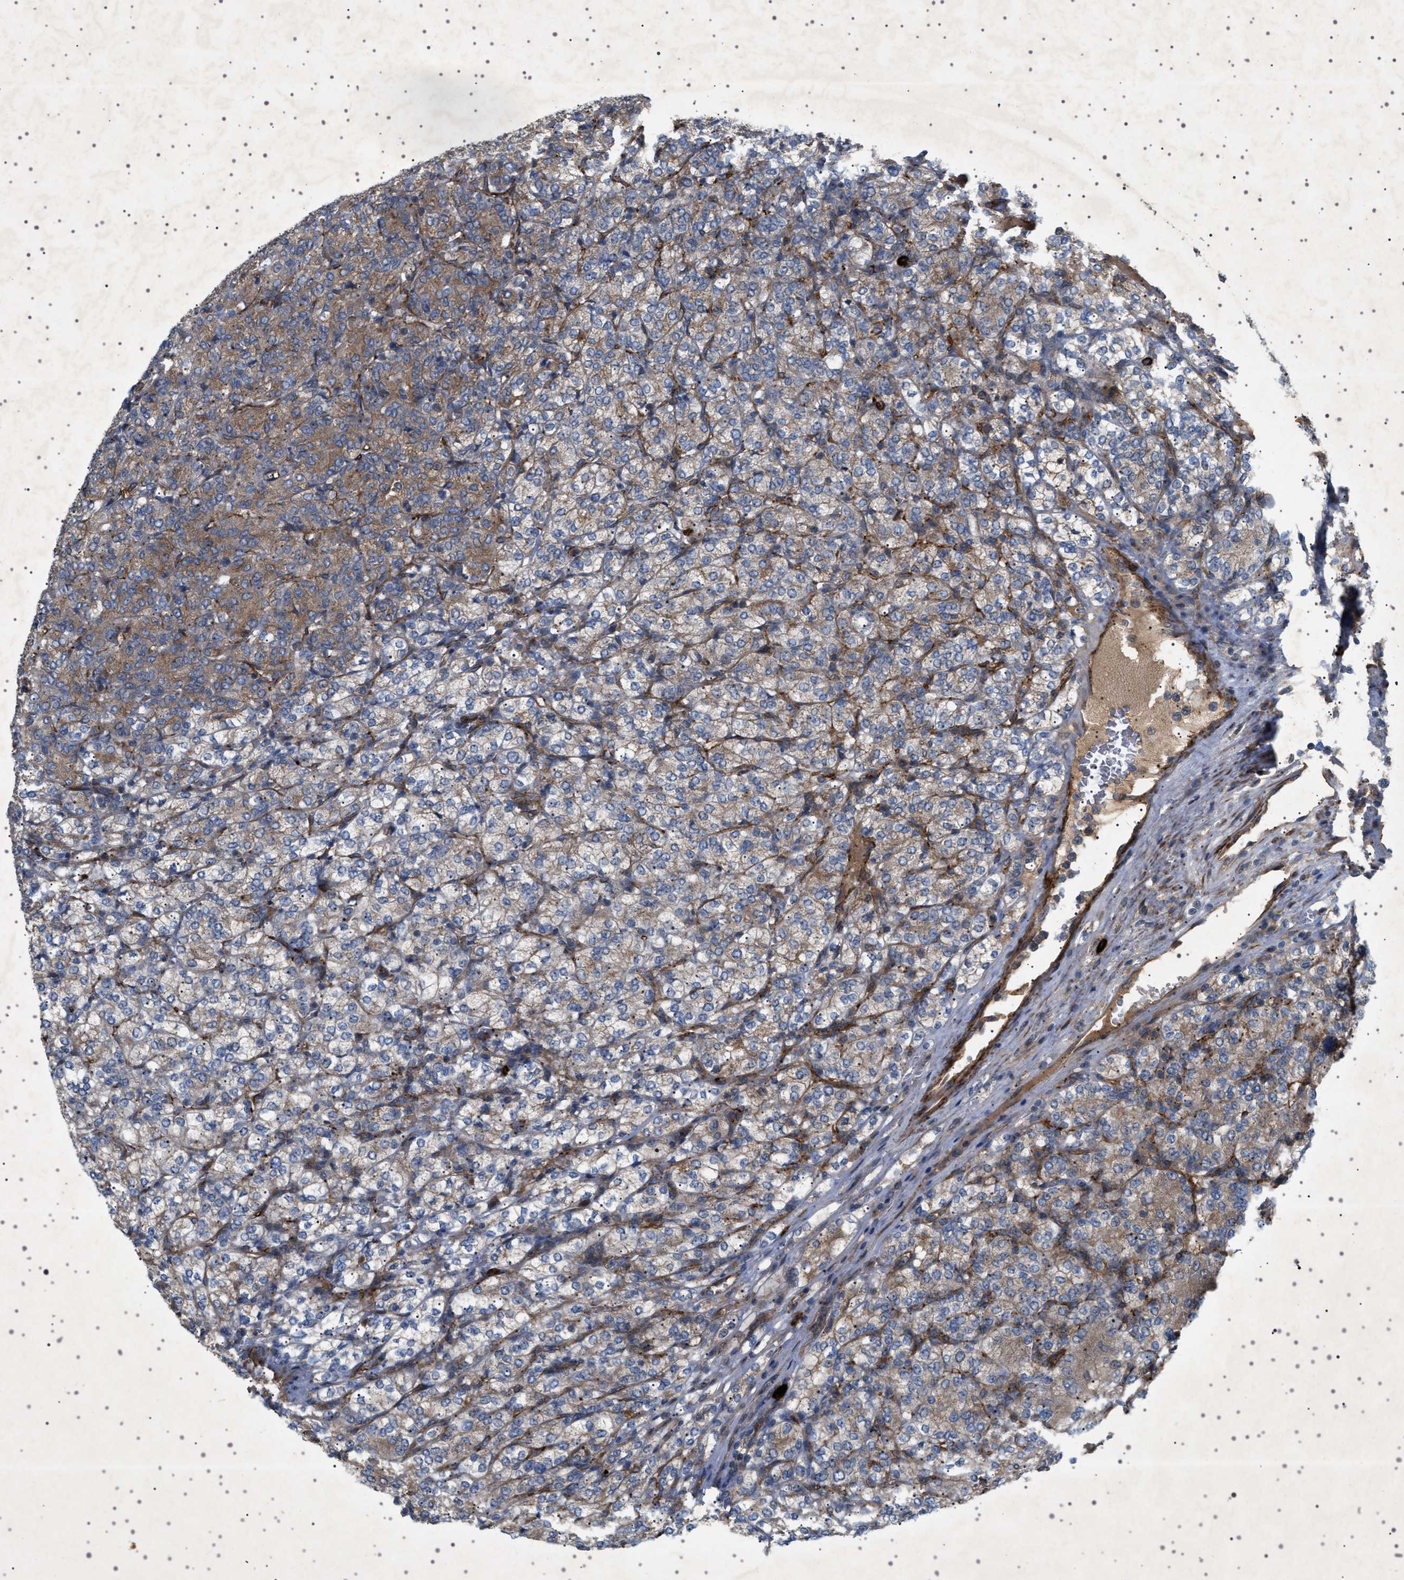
{"staining": {"intensity": "moderate", "quantity": "25%-75%", "location": "cytoplasmic/membranous"}, "tissue": "renal cancer", "cell_type": "Tumor cells", "image_type": "cancer", "snomed": [{"axis": "morphology", "description": "Adenocarcinoma, NOS"}, {"axis": "topography", "description": "Kidney"}], "caption": "Renal adenocarcinoma stained with DAB (3,3'-diaminobenzidine) IHC displays medium levels of moderate cytoplasmic/membranous expression in about 25%-75% of tumor cells.", "gene": "CCDC186", "patient": {"sex": "male", "age": 77}}